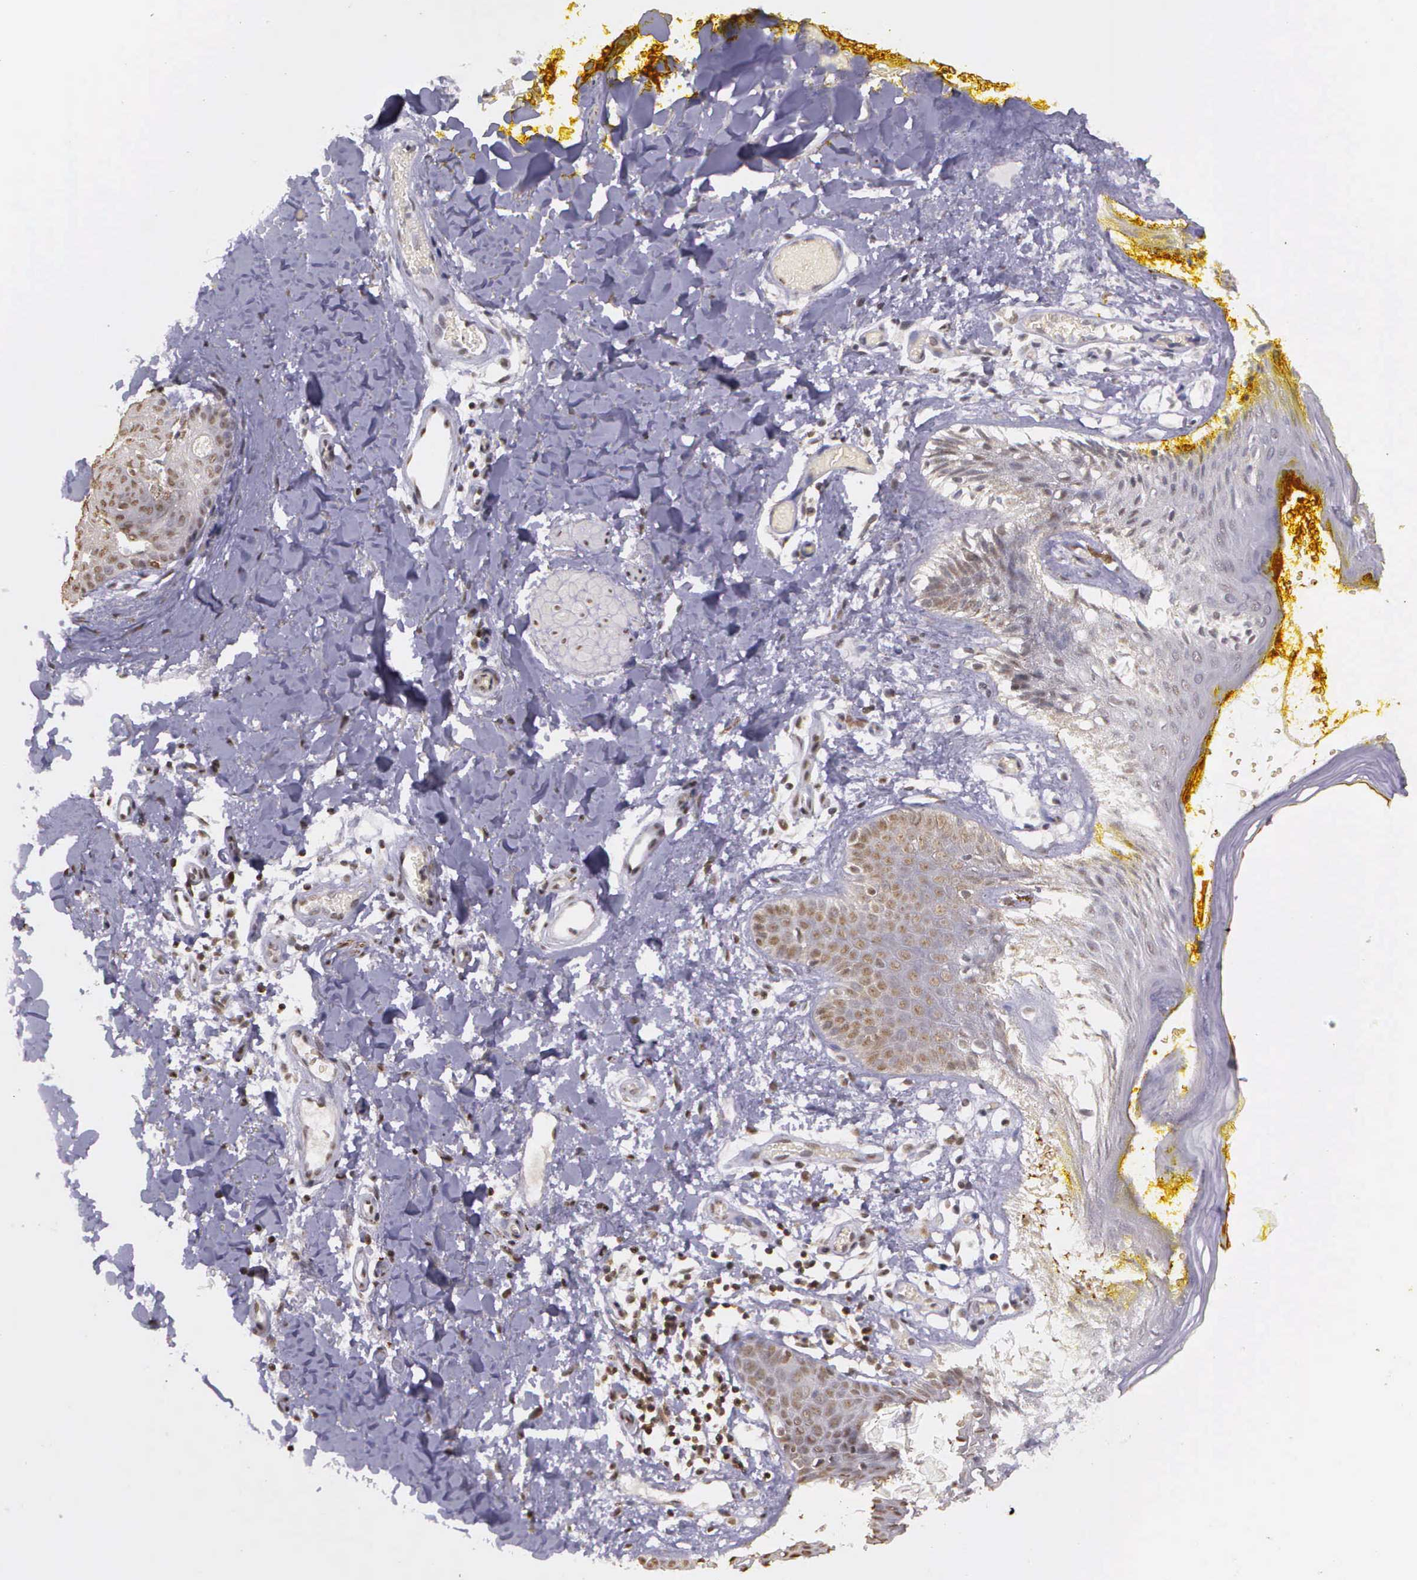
{"staining": {"intensity": "weak", "quantity": ">75%", "location": "nuclear"}, "tissue": "skin", "cell_type": "Epidermal cells", "image_type": "normal", "snomed": [{"axis": "morphology", "description": "Normal tissue, NOS"}, {"axis": "topography", "description": "Skin"}, {"axis": "topography", "description": "Anal"}], "caption": "DAB (3,3'-diaminobenzidine) immunohistochemical staining of normal human skin displays weak nuclear protein expression in approximately >75% of epidermal cells. The protein of interest is stained brown, and the nuclei are stained in blue (DAB IHC with brightfield microscopy, high magnification).", "gene": "ARMCX5", "patient": {"sex": "male", "age": 61}}